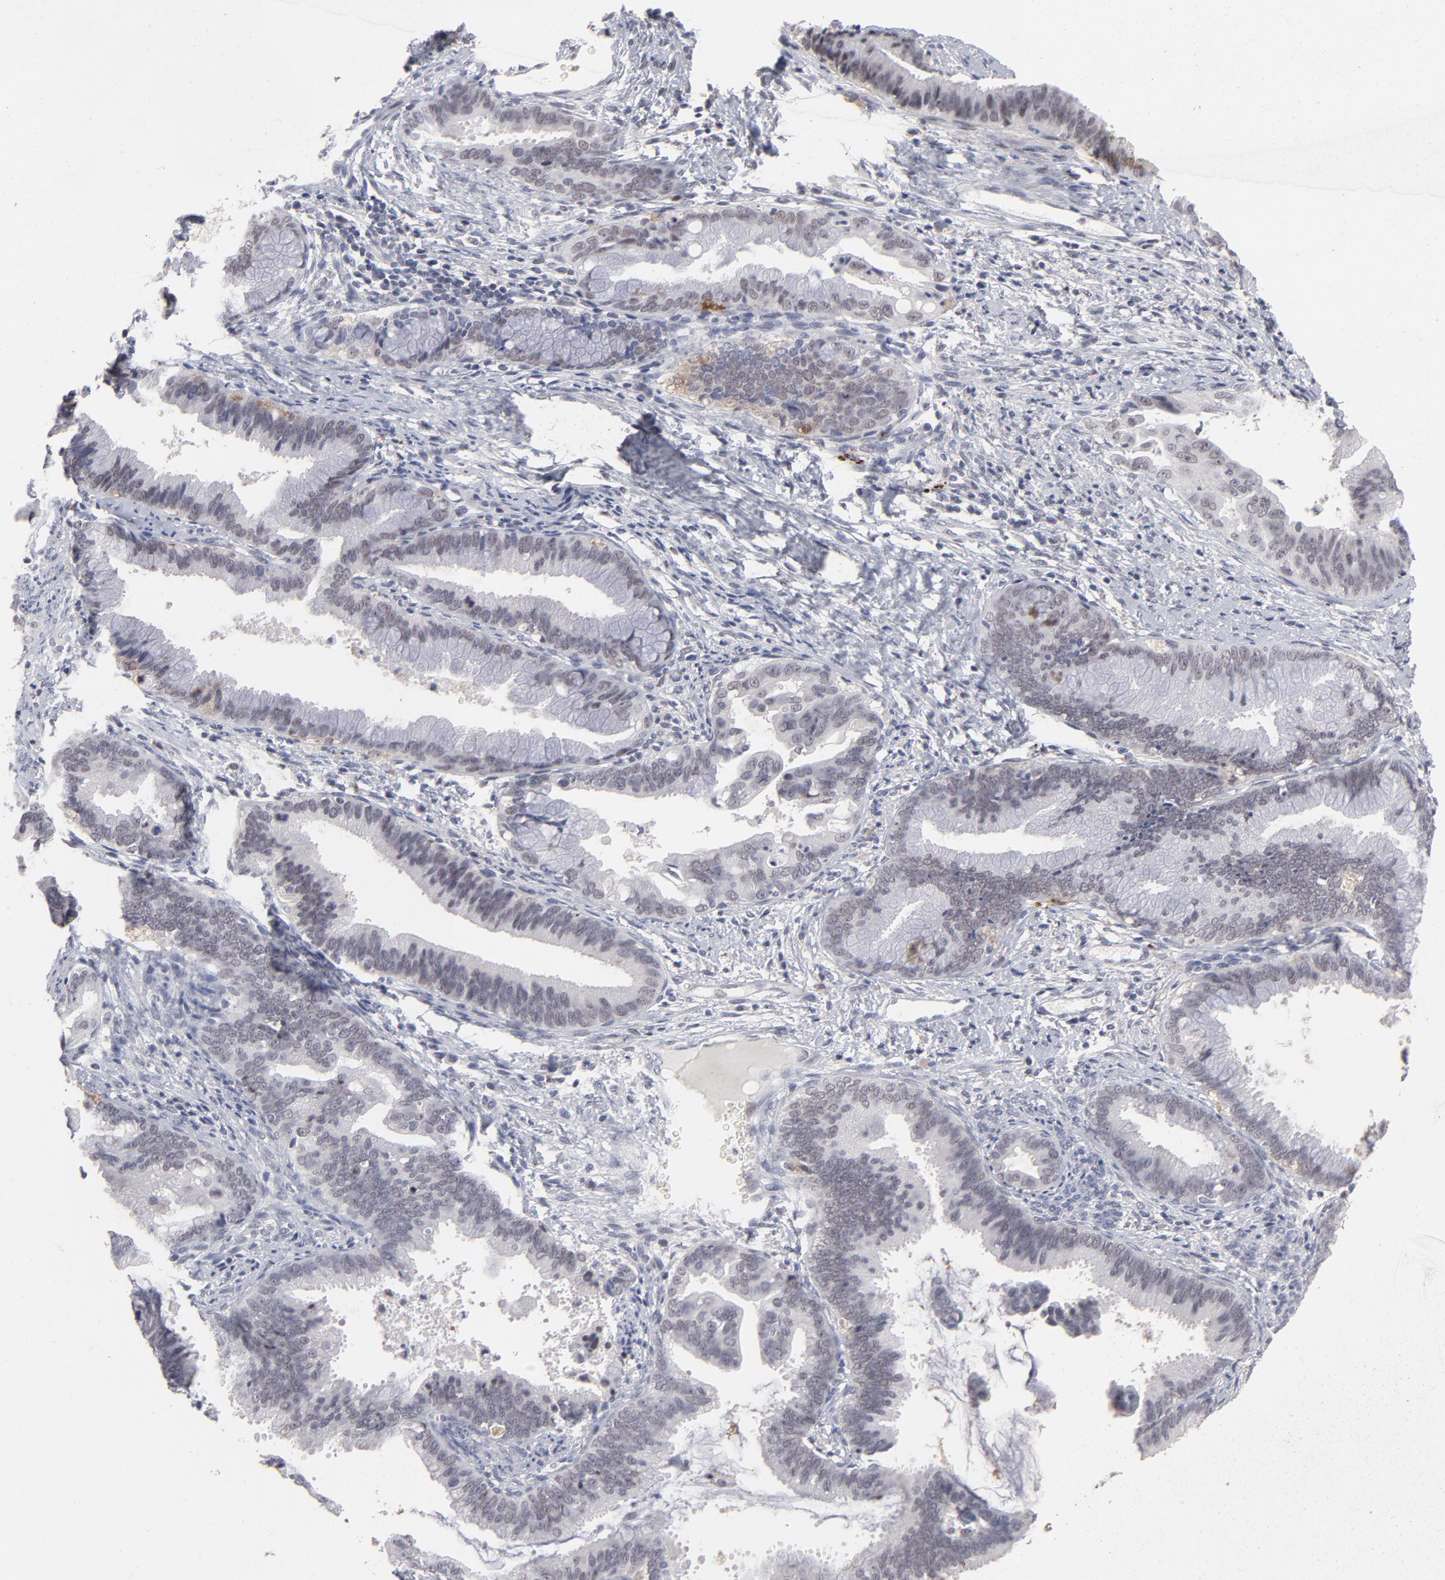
{"staining": {"intensity": "moderate", "quantity": "<25%", "location": "cytoplasmic/membranous"}, "tissue": "cervical cancer", "cell_type": "Tumor cells", "image_type": "cancer", "snomed": [{"axis": "morphology", "description": "Adenocarcinoma, NOS"}, {"axis": "topography", "description": "Cervix"}], "caption": "Immunohistochemical staining of human cervical cancer exhibits moderate cytoplasmic/membranous protein expression in about <25% of tumor cells.", "gene": "CCR2", "patient": {"sex": "female", "age": 47}}